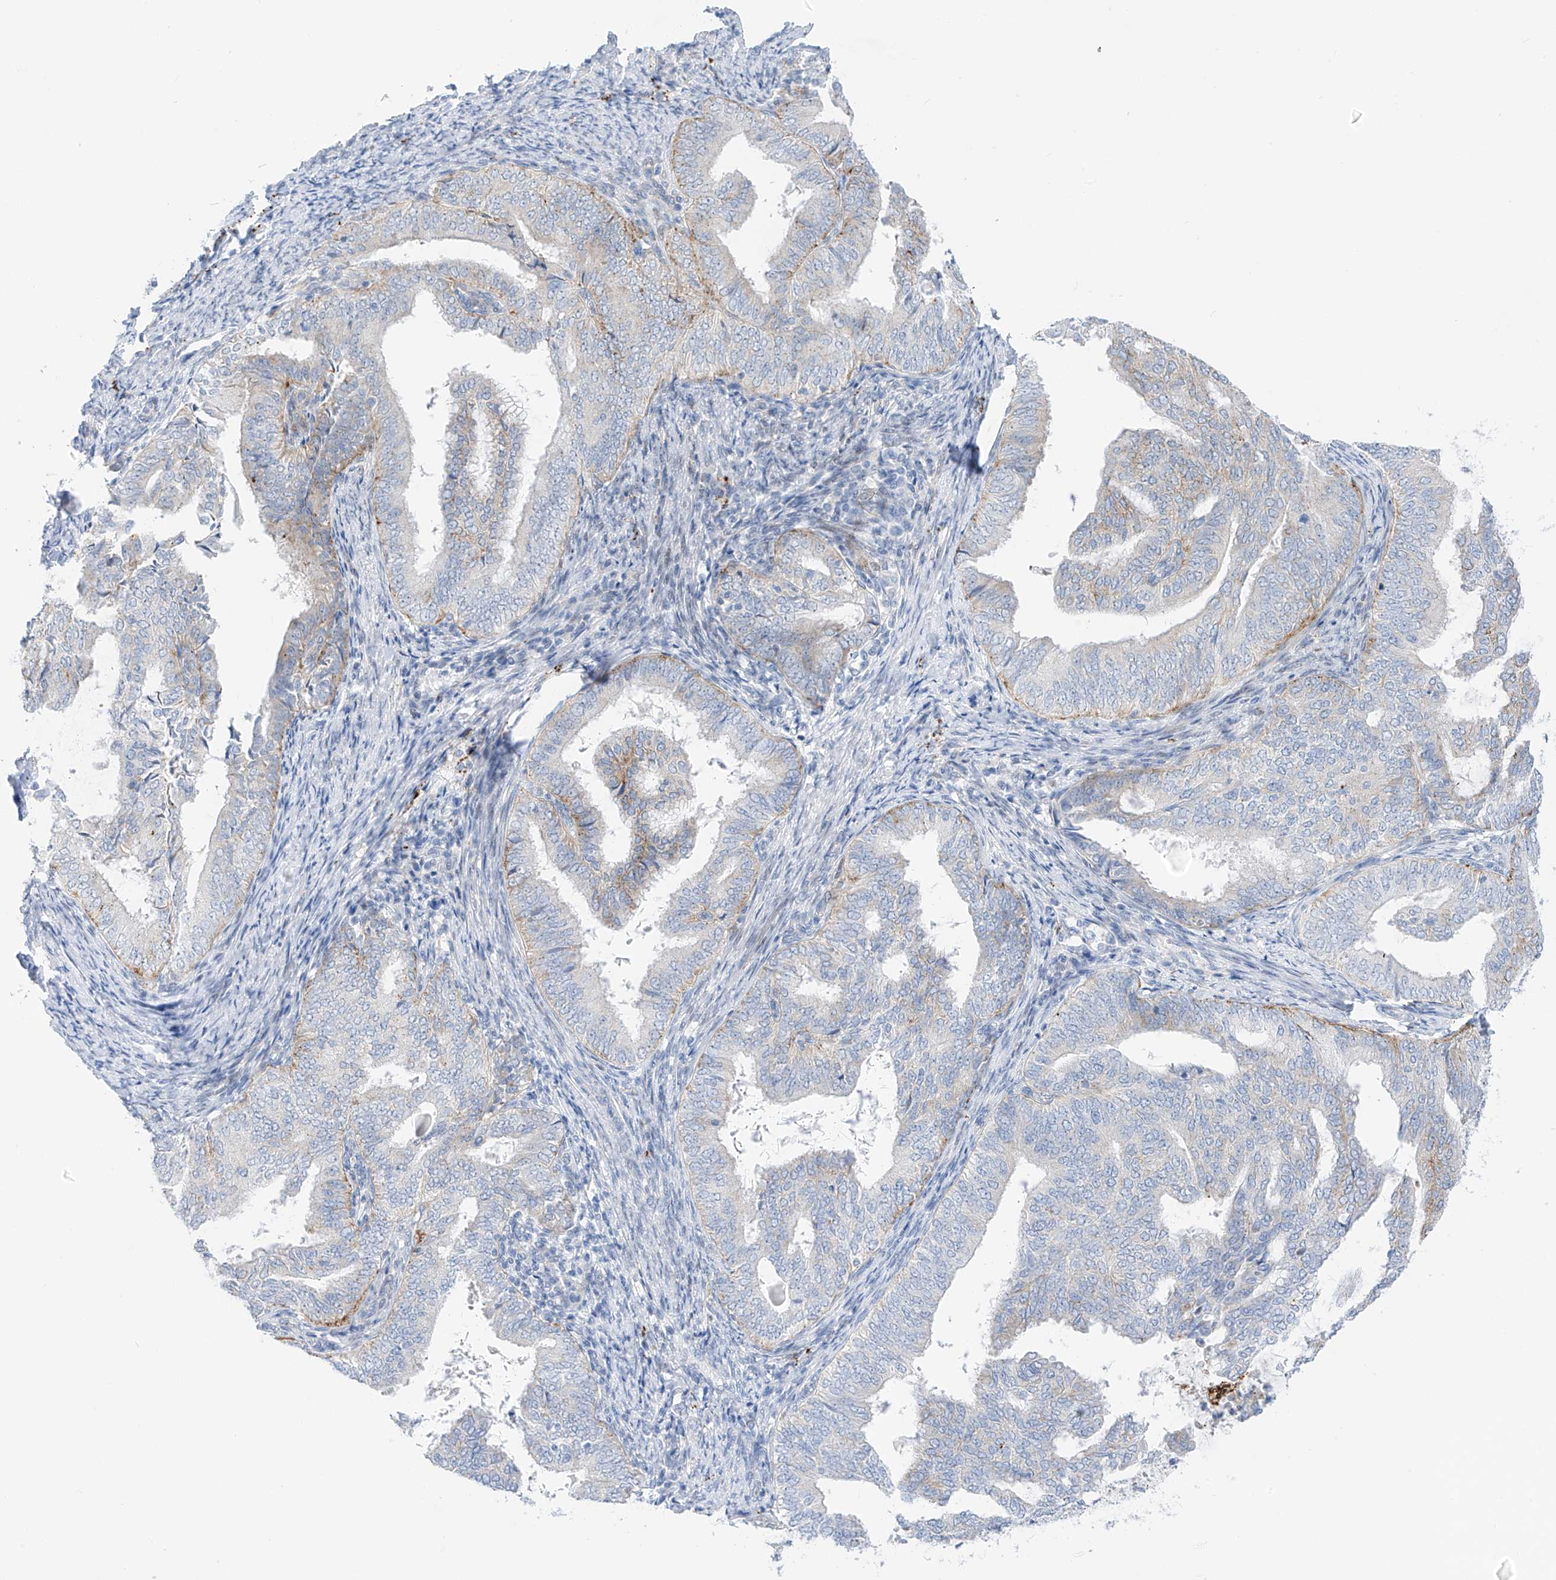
{"staining": {"intensity": "weak", "quantity": "<25%", "location": "cytoplasmic/membranous"}, "tissue": "endometrial cancer", "cell_type": "Tumor cells", "image_type": "cancer", "snomed": [{"axis": "morphology", "description": "Adenocarcinoma, NOS"}, {"axis": "topography", "description": "Endometrium"}], "caption": "Photomicrograph shows no significant protein staining in tumor cells of endometrial adenocarcinoma.", "gene": "PSPH", "patient": {"sex": "female", "age": 58}}